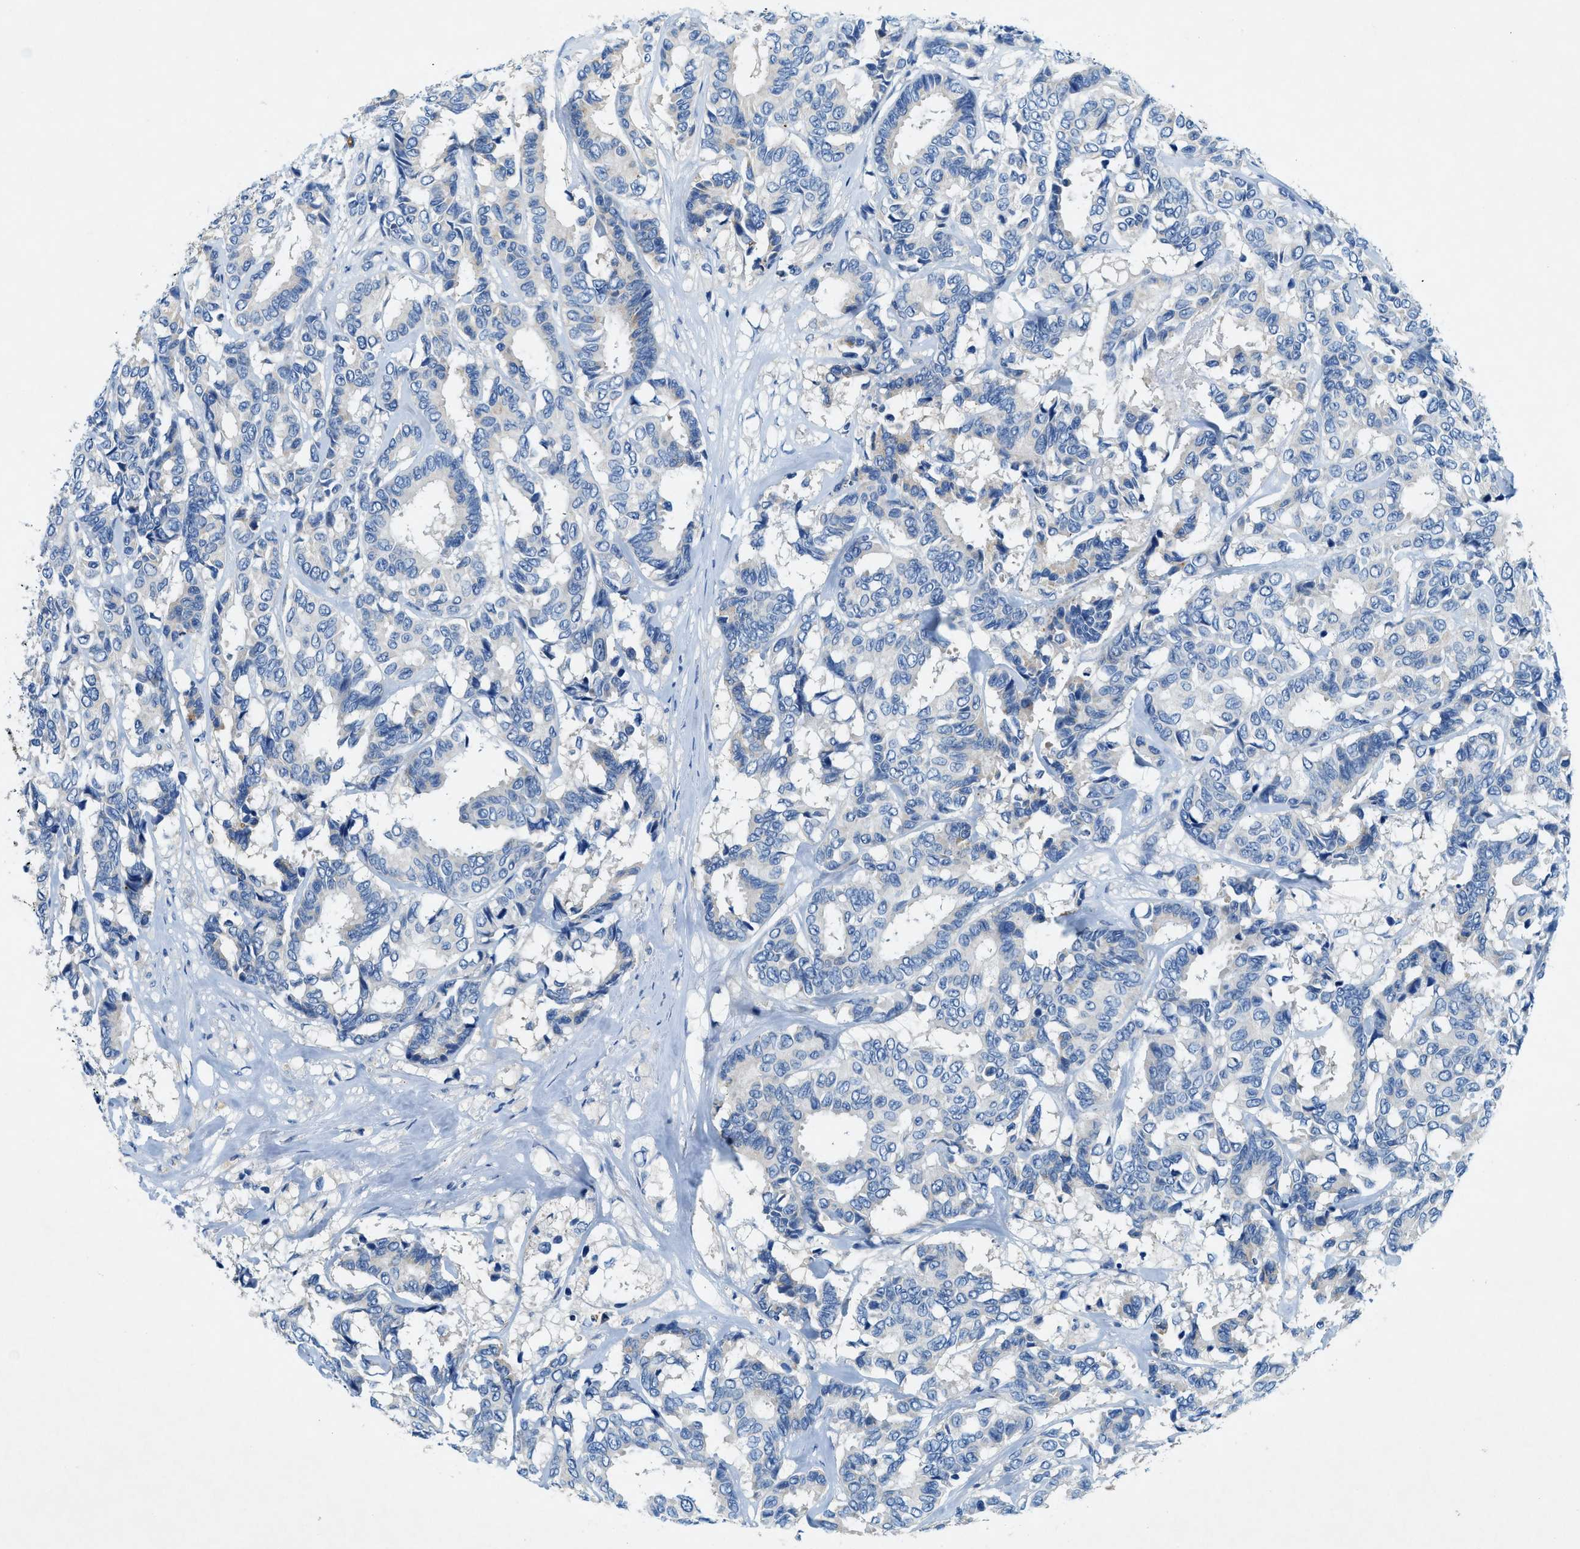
{"staining": {"intensity": "negative", "quantity": "none", "location": "none"}, "tissue": "breast cancer", "cell_type": "Tumor cells", "image_type": "cancer", "snomed": [{"axis": "morphology", "description": "Duct carcinoma"}, {"axis": "topography", "description": "Breast"}], "caption": "Tumor cells are negative for brown protein staining in invasive ductal carcinoma (breast).", "gene": "ZDHHC13", "patient": {"sex": "female", "age": 87}}